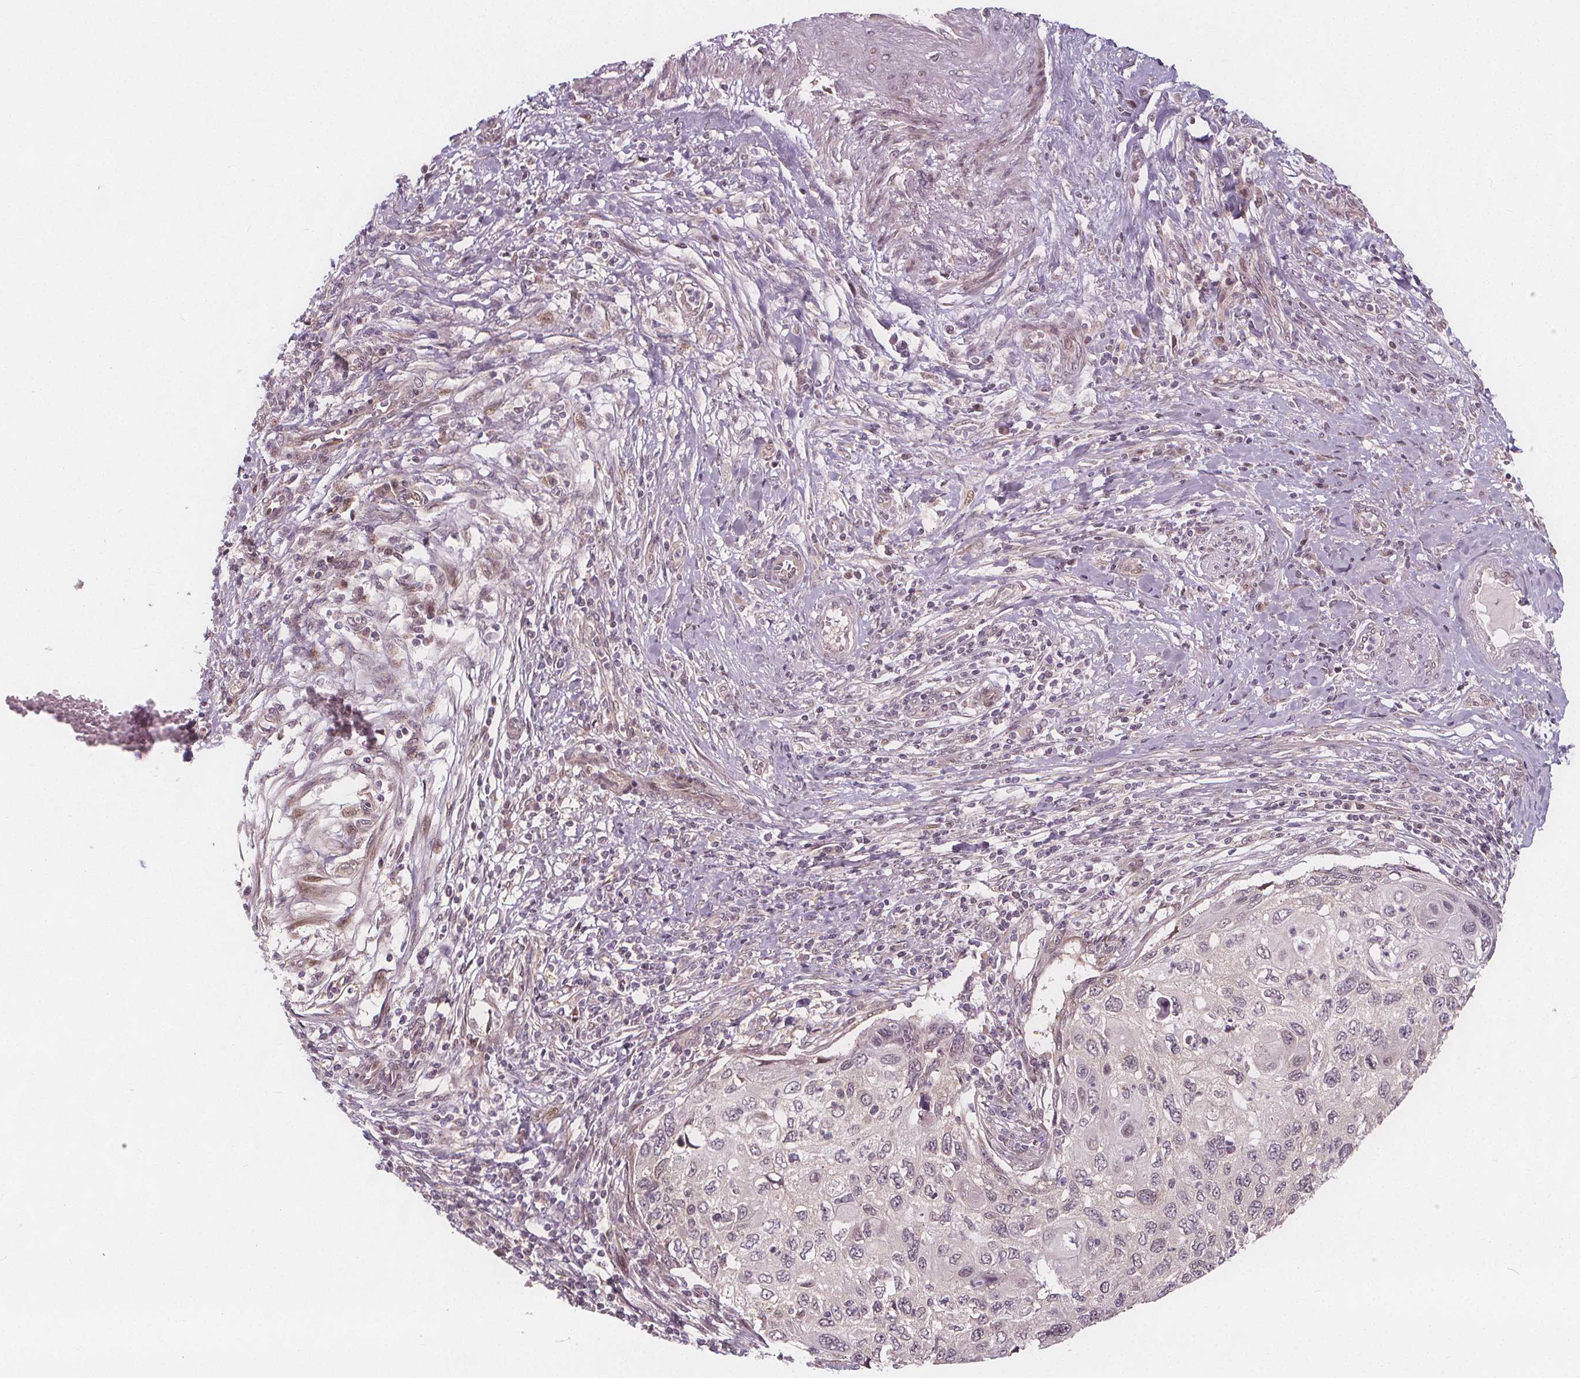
{"staining": {"intensity": "negative", "quantity": "none", "location": "none"}, "tissue": "cervical cancer", "cell_type": "Tumor cells", "image_type": "cancer", "snomed": [{"axis": "morphology", "description": "Squamous cell carcinoma, NOS"}, {"axis": "topography", "description": "Cervix"}], "caption": "Cervical squamous cell carcinoma was stained to show a protein in brown. There is no significant expression in tumor cells. The staining is performed using DAB (3,3'-diaminobenzidine) brown chromogen with nuclei counter-stained in using hematoxylin.", "gene": "AKT1S1", "patient": {"sex": "female", "age": 70}}